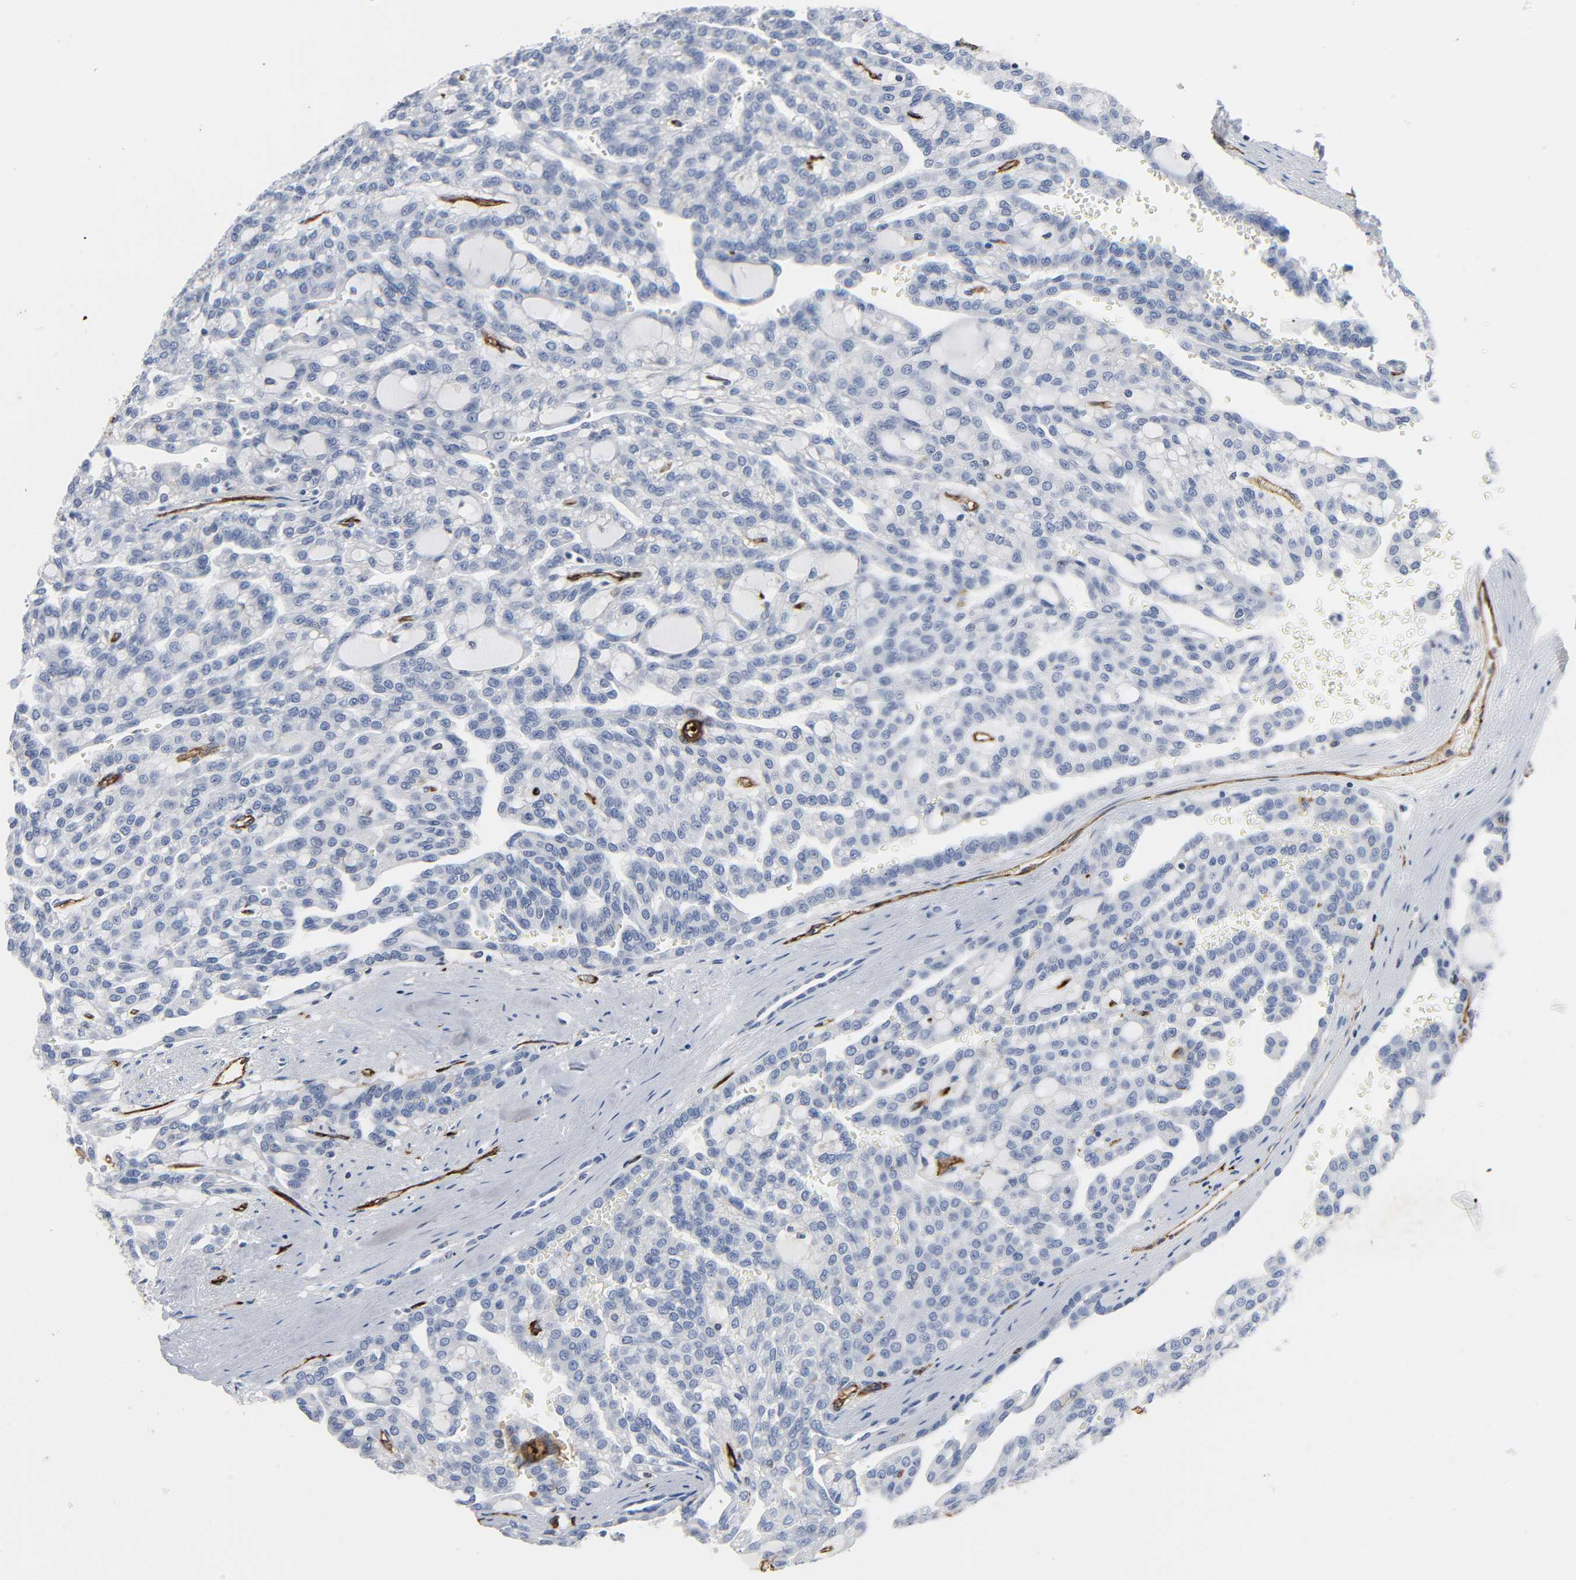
{"staining": {"intensity": "negative", "quantity": "none", "location": "none"}, "tissue": "renal cancer", "cell_type": "Tumor cells", "image_type": "cancer", "snomed": [{"axis": "morphology", "description": "Adenocarcinoma, NOS"}, {"axis": "topography", "description": "Kidney"}], "caption": "An immunohistochemistry (IHC) histopathology image of renal adenocarcinoma is shown. There is no staining in tumor cells of renal adenocarcinoma.", "gene": "PECAM1", "patient": {"sex": "male", "age": 63}}